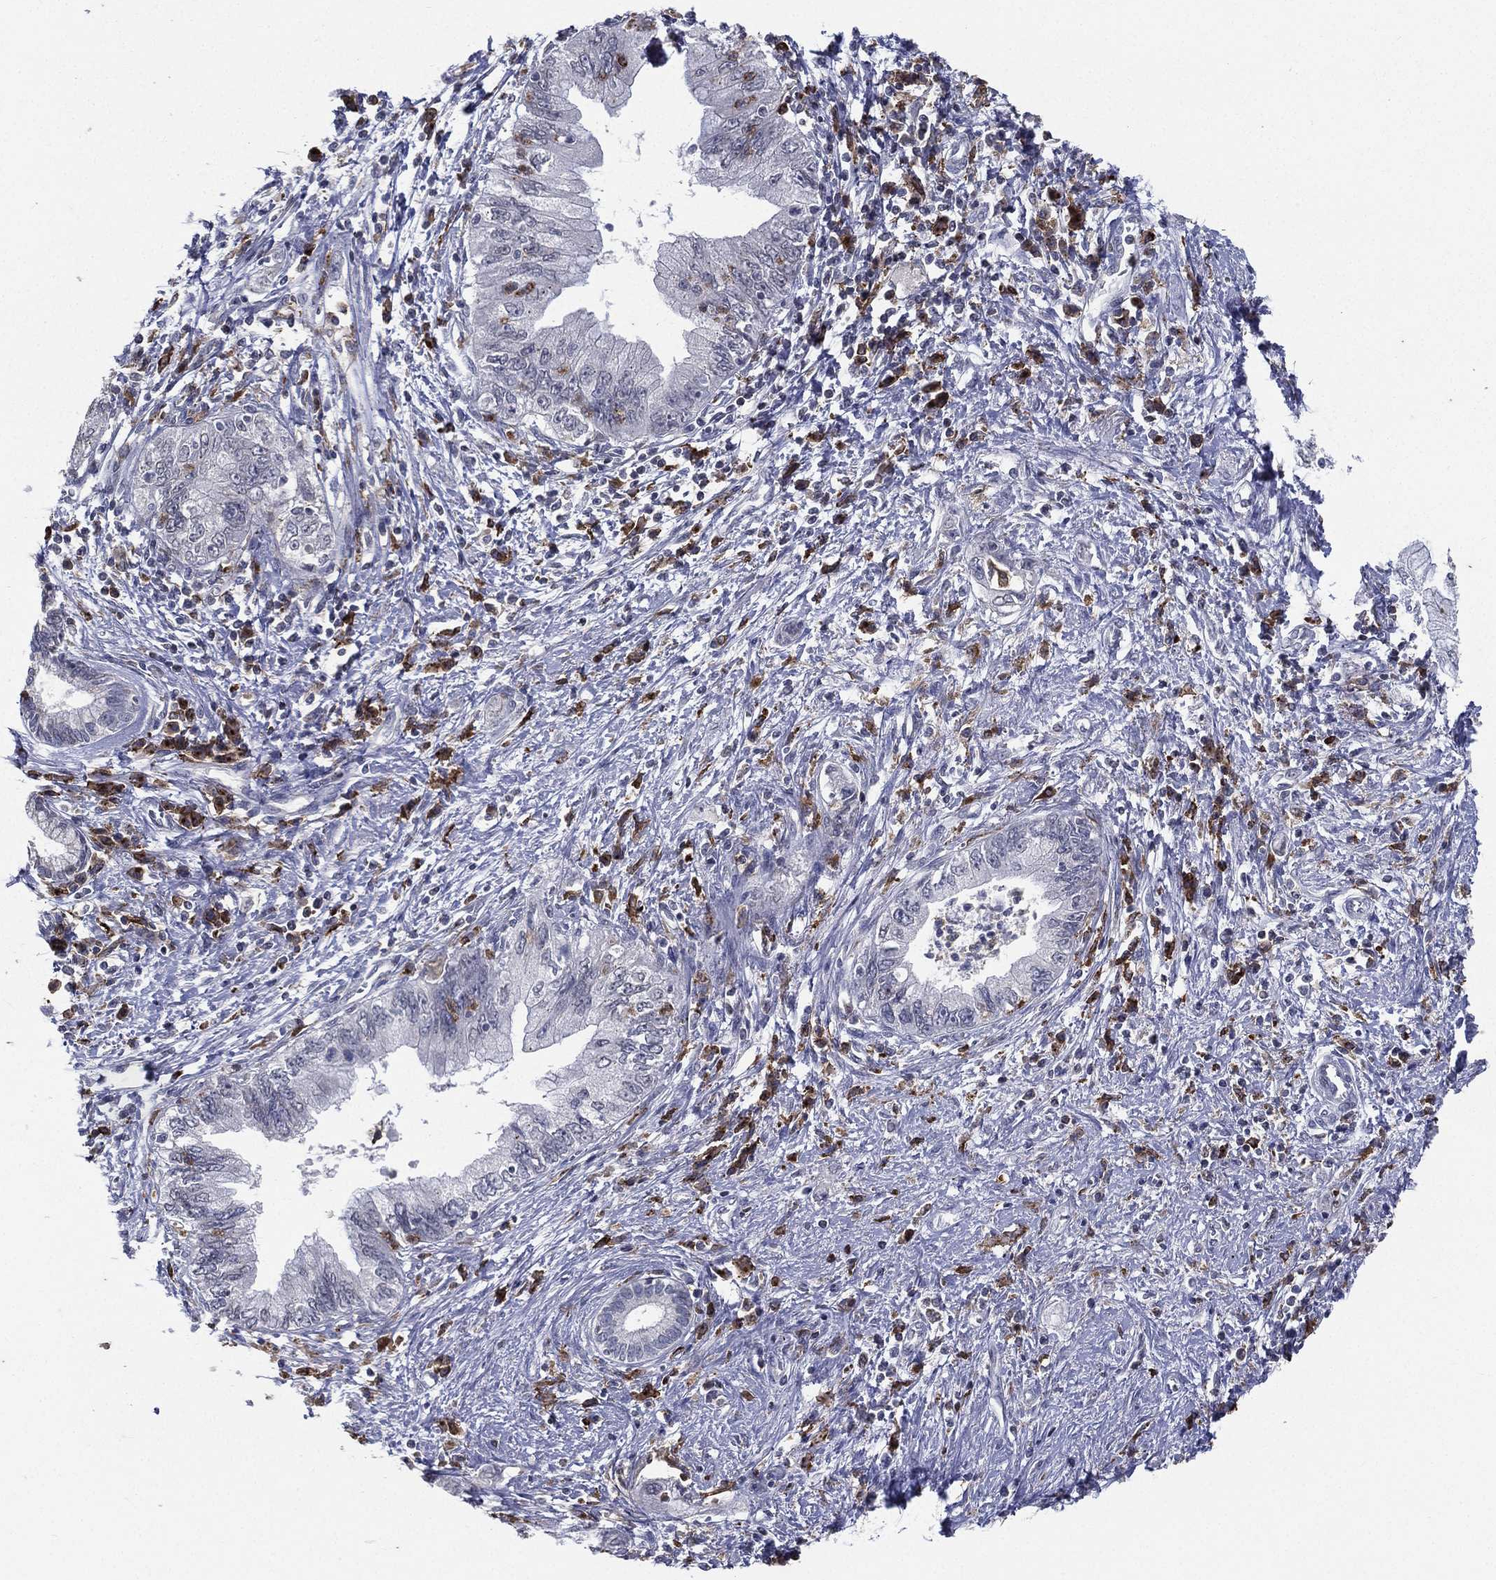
{"staining": {"intensity": "negative", "quantity": "none", "location": "none"}, "tissue": "pancreatic cancer", "cell_type": "Tumor cells", "image_type": "cancer", "snomed": [{"axis": "morphology", "description": "Adenocarcinoma, NOS"}, {"axis": "topography", "description": "Pancreas"}], "caption": "The photomicrograph shows no staining of tumor cells in adenocarcinoma (pancreatic). The staining is performed using DAB brown chromogen with nuclei counter-stained in using hematoxylin.", "gene": "EVI2B", "patient": {"sex": "female", "age": 73}}